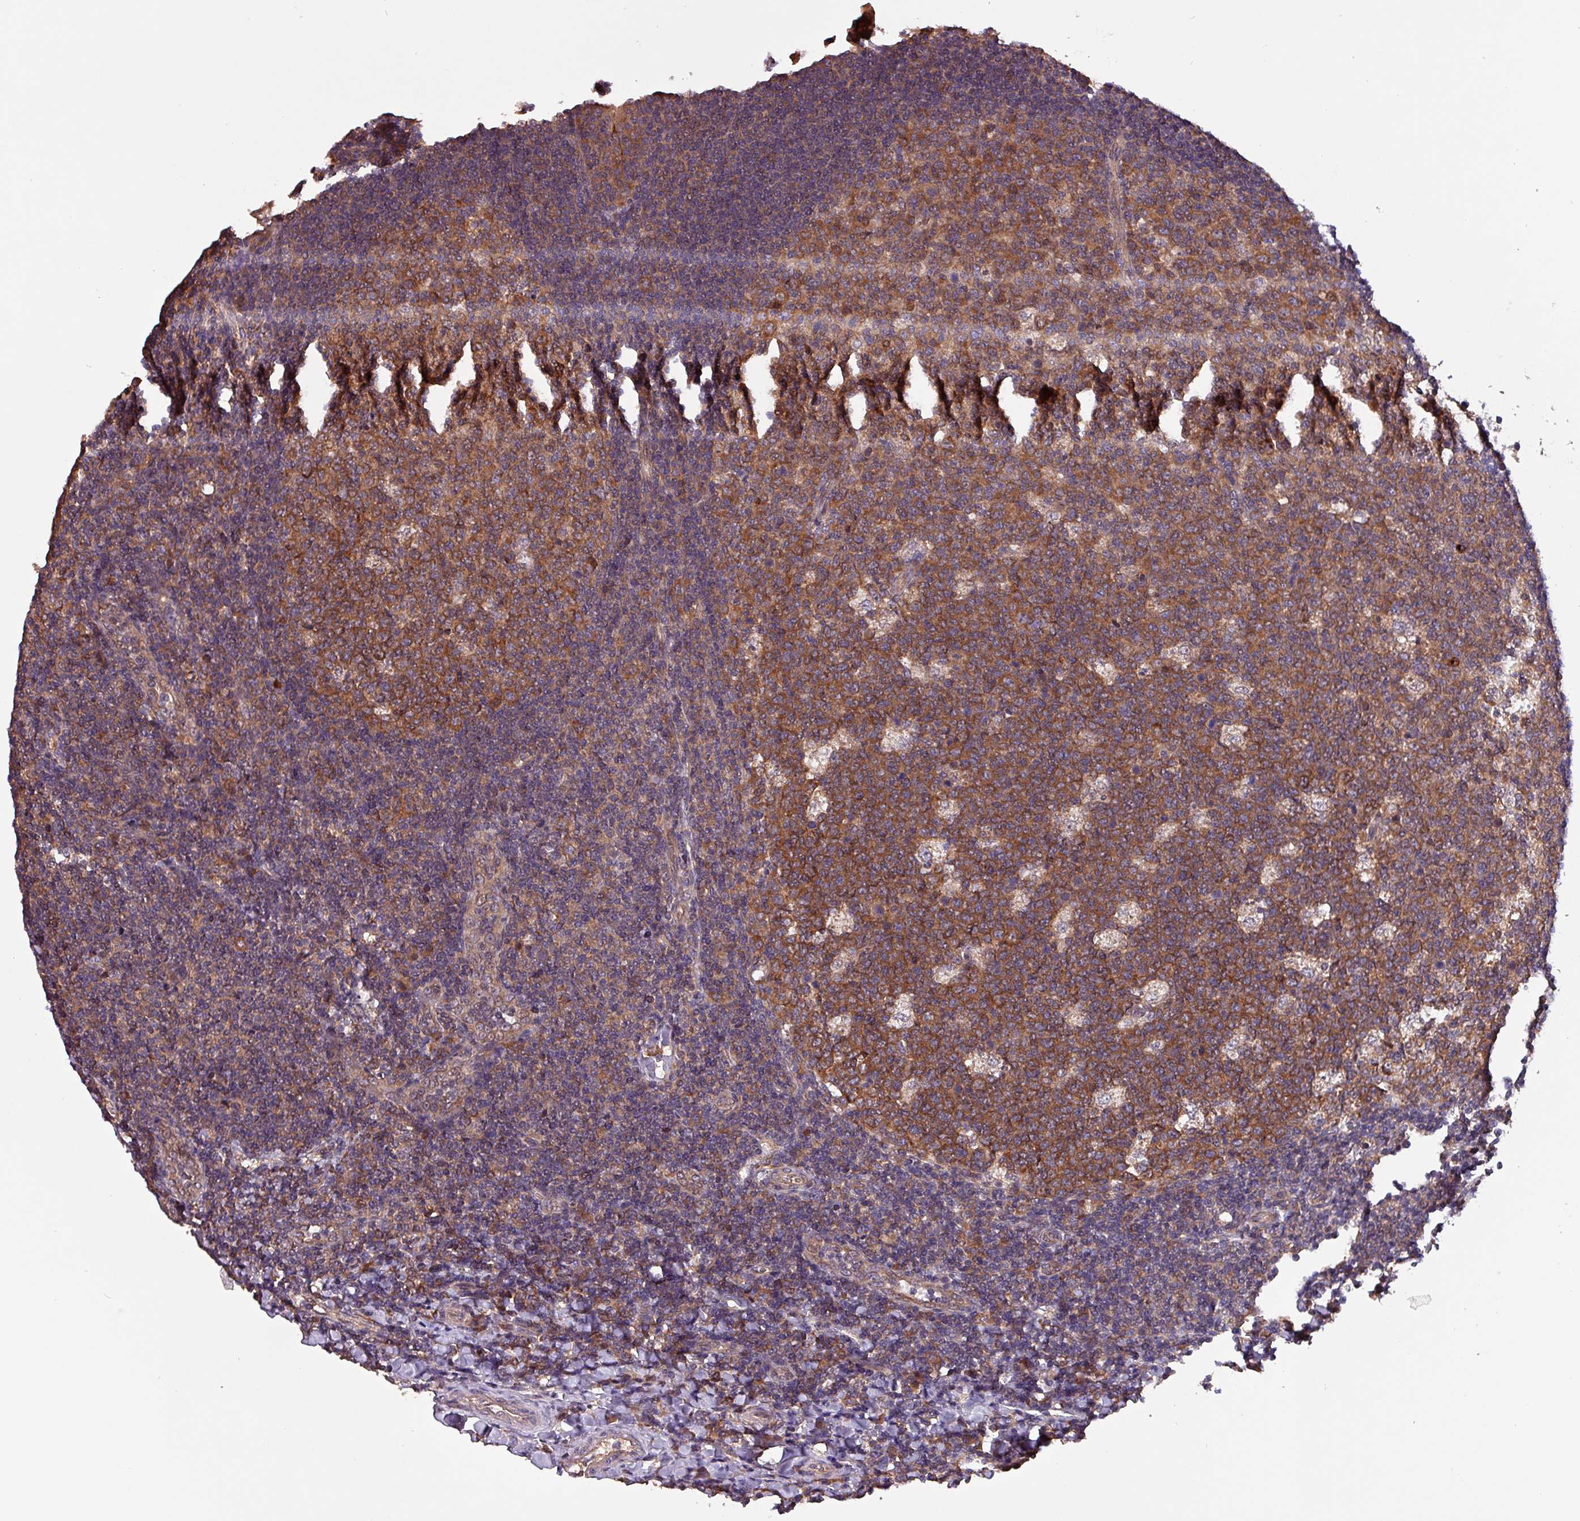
{"staining": {"intensity": "moderate", "quantity": ">75%", "location": "cytoplasmic/membranous"}, "tissue": "tonsil", "cell_type": "Germinal center cells", "image_type": "normal", "snomed": [{"axis": "morphology", "description": "Normal tissue, NOS"}, {"axis": "topography", "description": "Tonsil"}], "caption": "Human tonsil stained for a protein (brown) reveals moderate cytoplasmic/membranous positive staining in approximately >75% of germinal center cells.", "gene": "PAFAH1B2", "patient": {"sex": "male", "age": 17}}